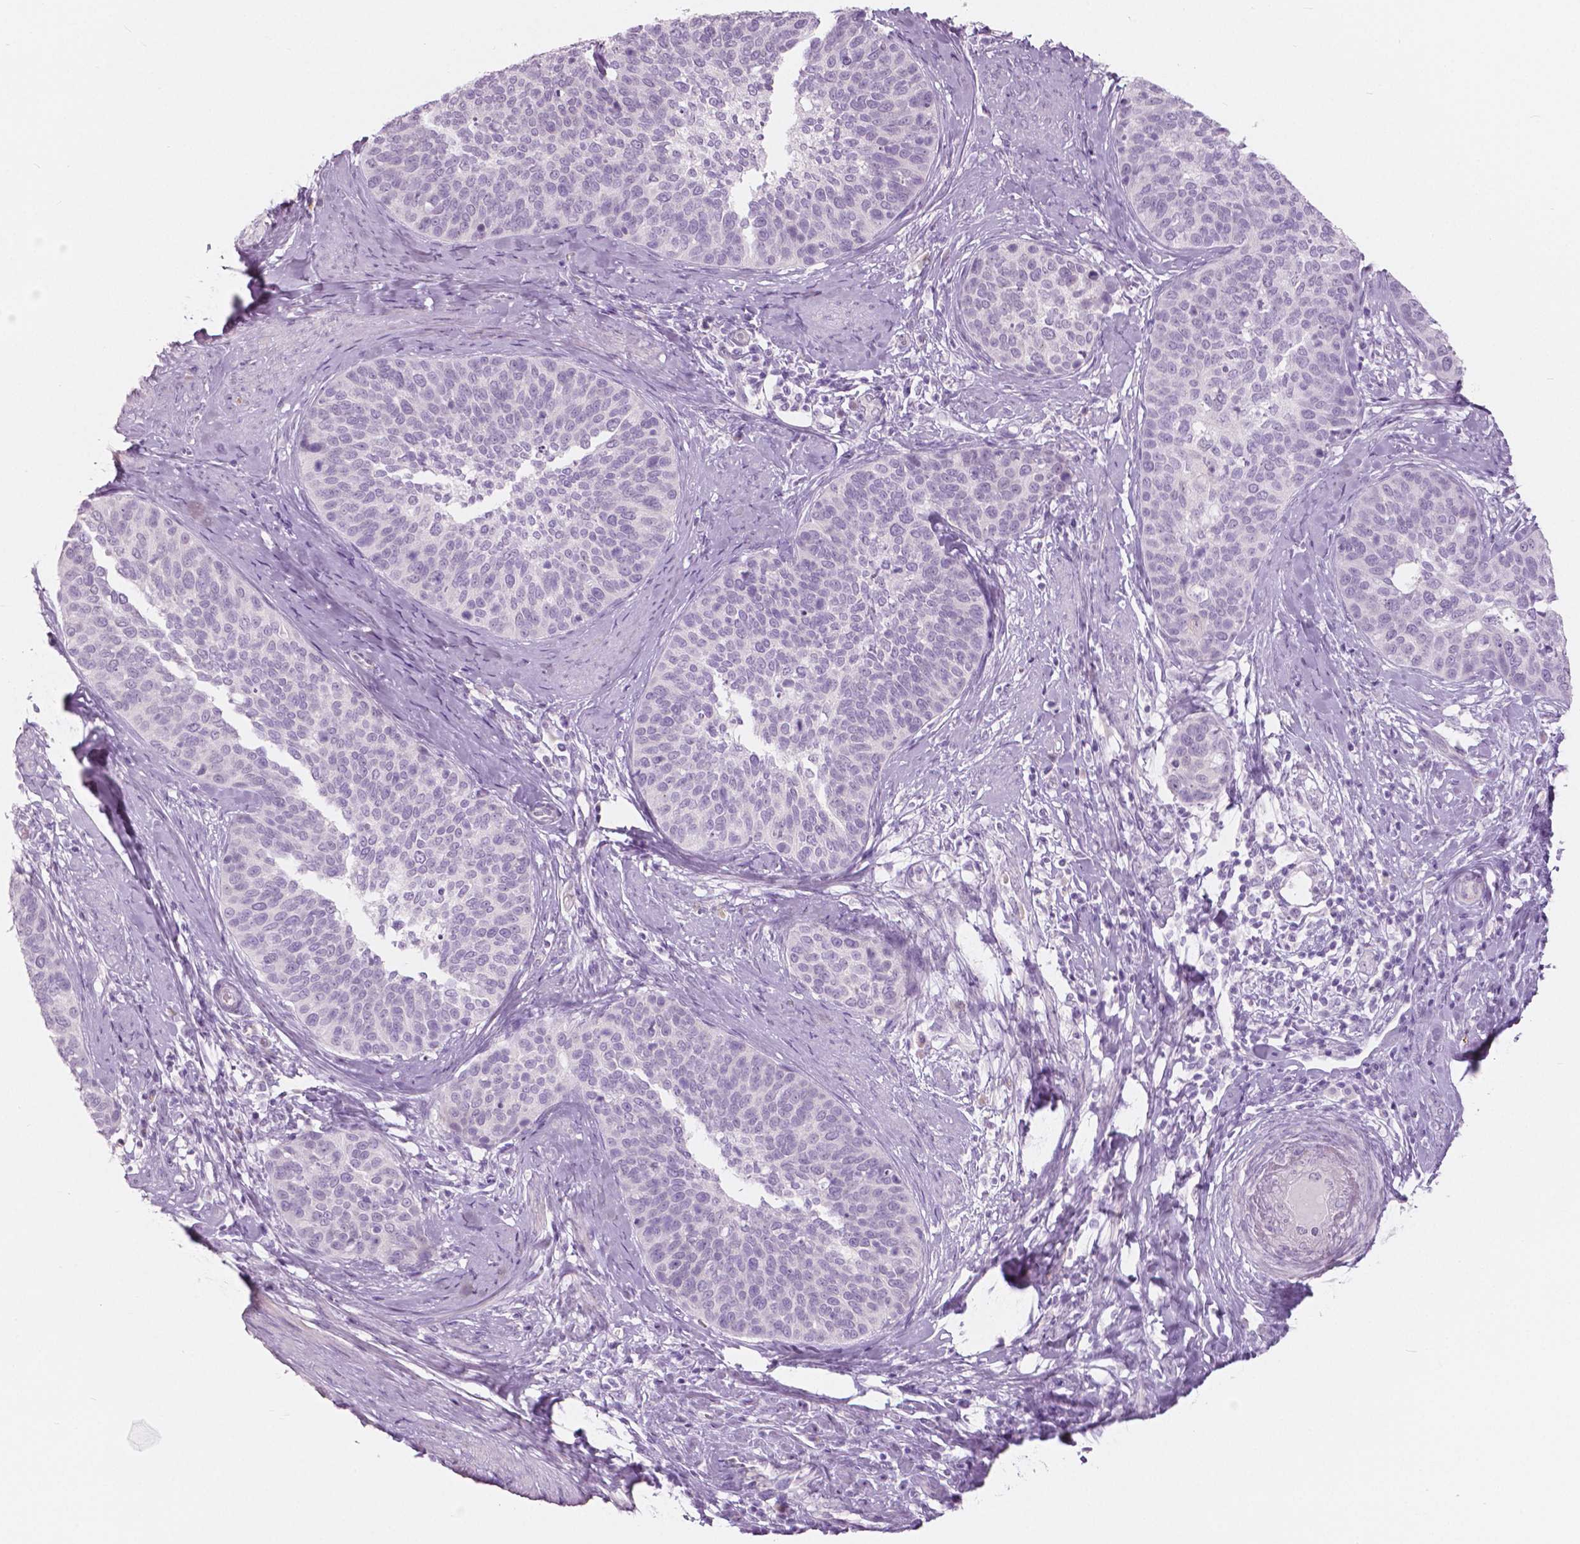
{"staining": {"intensity": "negative", "quantity": "none", "location": "none"}, "tissue": "cervical cancer", "cell_type": "Tumor cells", "image_type": "cancer", "snomed": [{"axis": "morphology", "description": "Squamous cell carcinoma, NOS"}, {"axis": "topography", "description": "Cervix"}], "caption": "The image shows no staining of tumor cells in cervical cancer.", "gene": "A4GNT", "patient": {"sex": "female", "age": 69}}